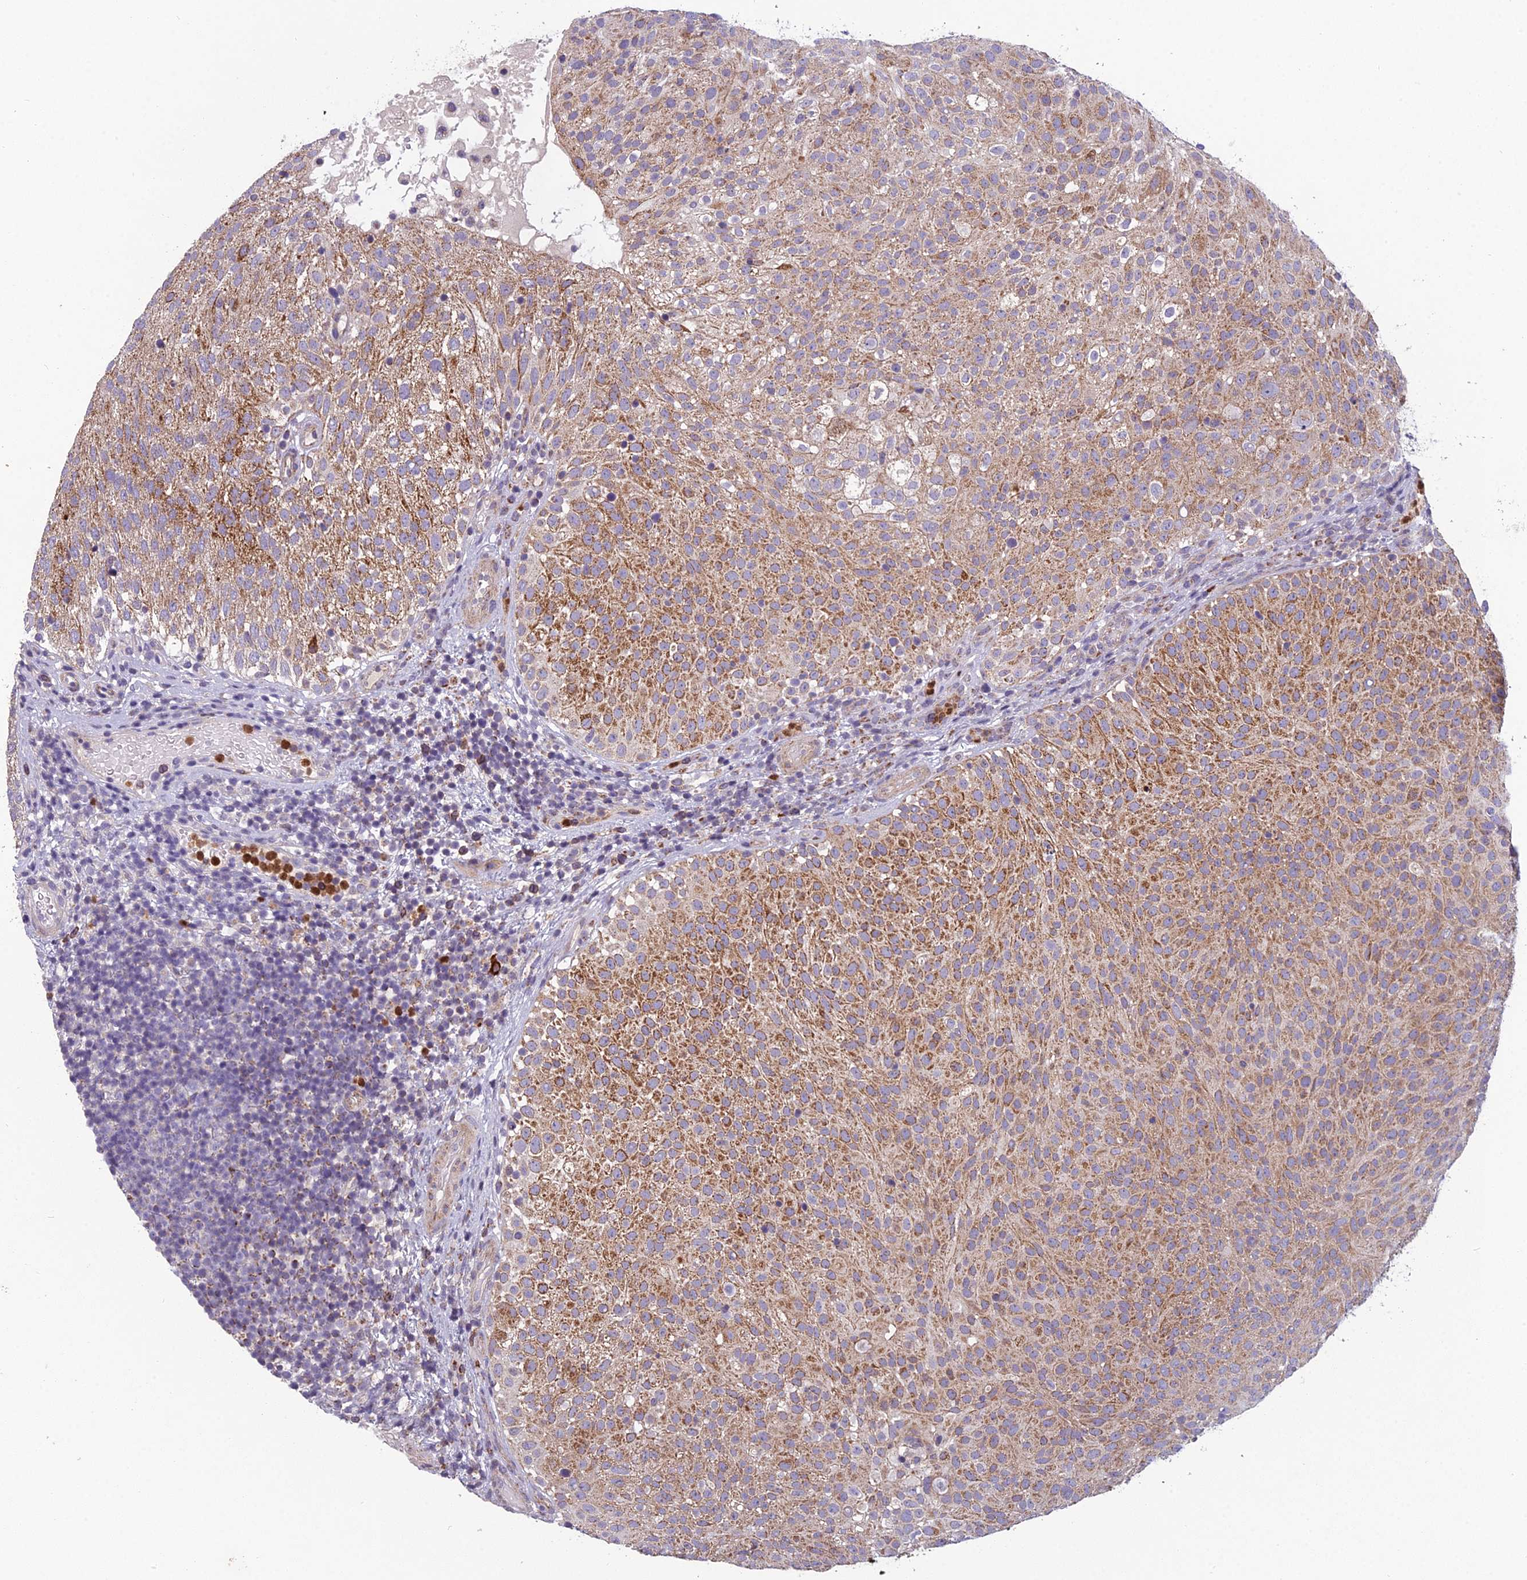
{"staining": {"intensity": "moderate", "quantity": ">75%", "location": "cytoplasmic/membranous"}, "tissue": "urothelial cancer", "cell_type": "Tumor cells", "image_type": "cancer", "snomed": [{"axis": "morphology", "description": "Urothelial carcinoma, Low grade"}, {"axis": "topography", "description": "Urinary bladder"}], "caption": "High-magnification brightfield microscopy of urothelial cancer stained with DAB (brown) and counterstained with hematoxylin (blue). tumor cells exhibit moderate cytoplasmic/membranous expression is present in approximately>75% of cells.", "gene": "ENSG00000188897", "patient": {"sex": "male", "age": 78}}